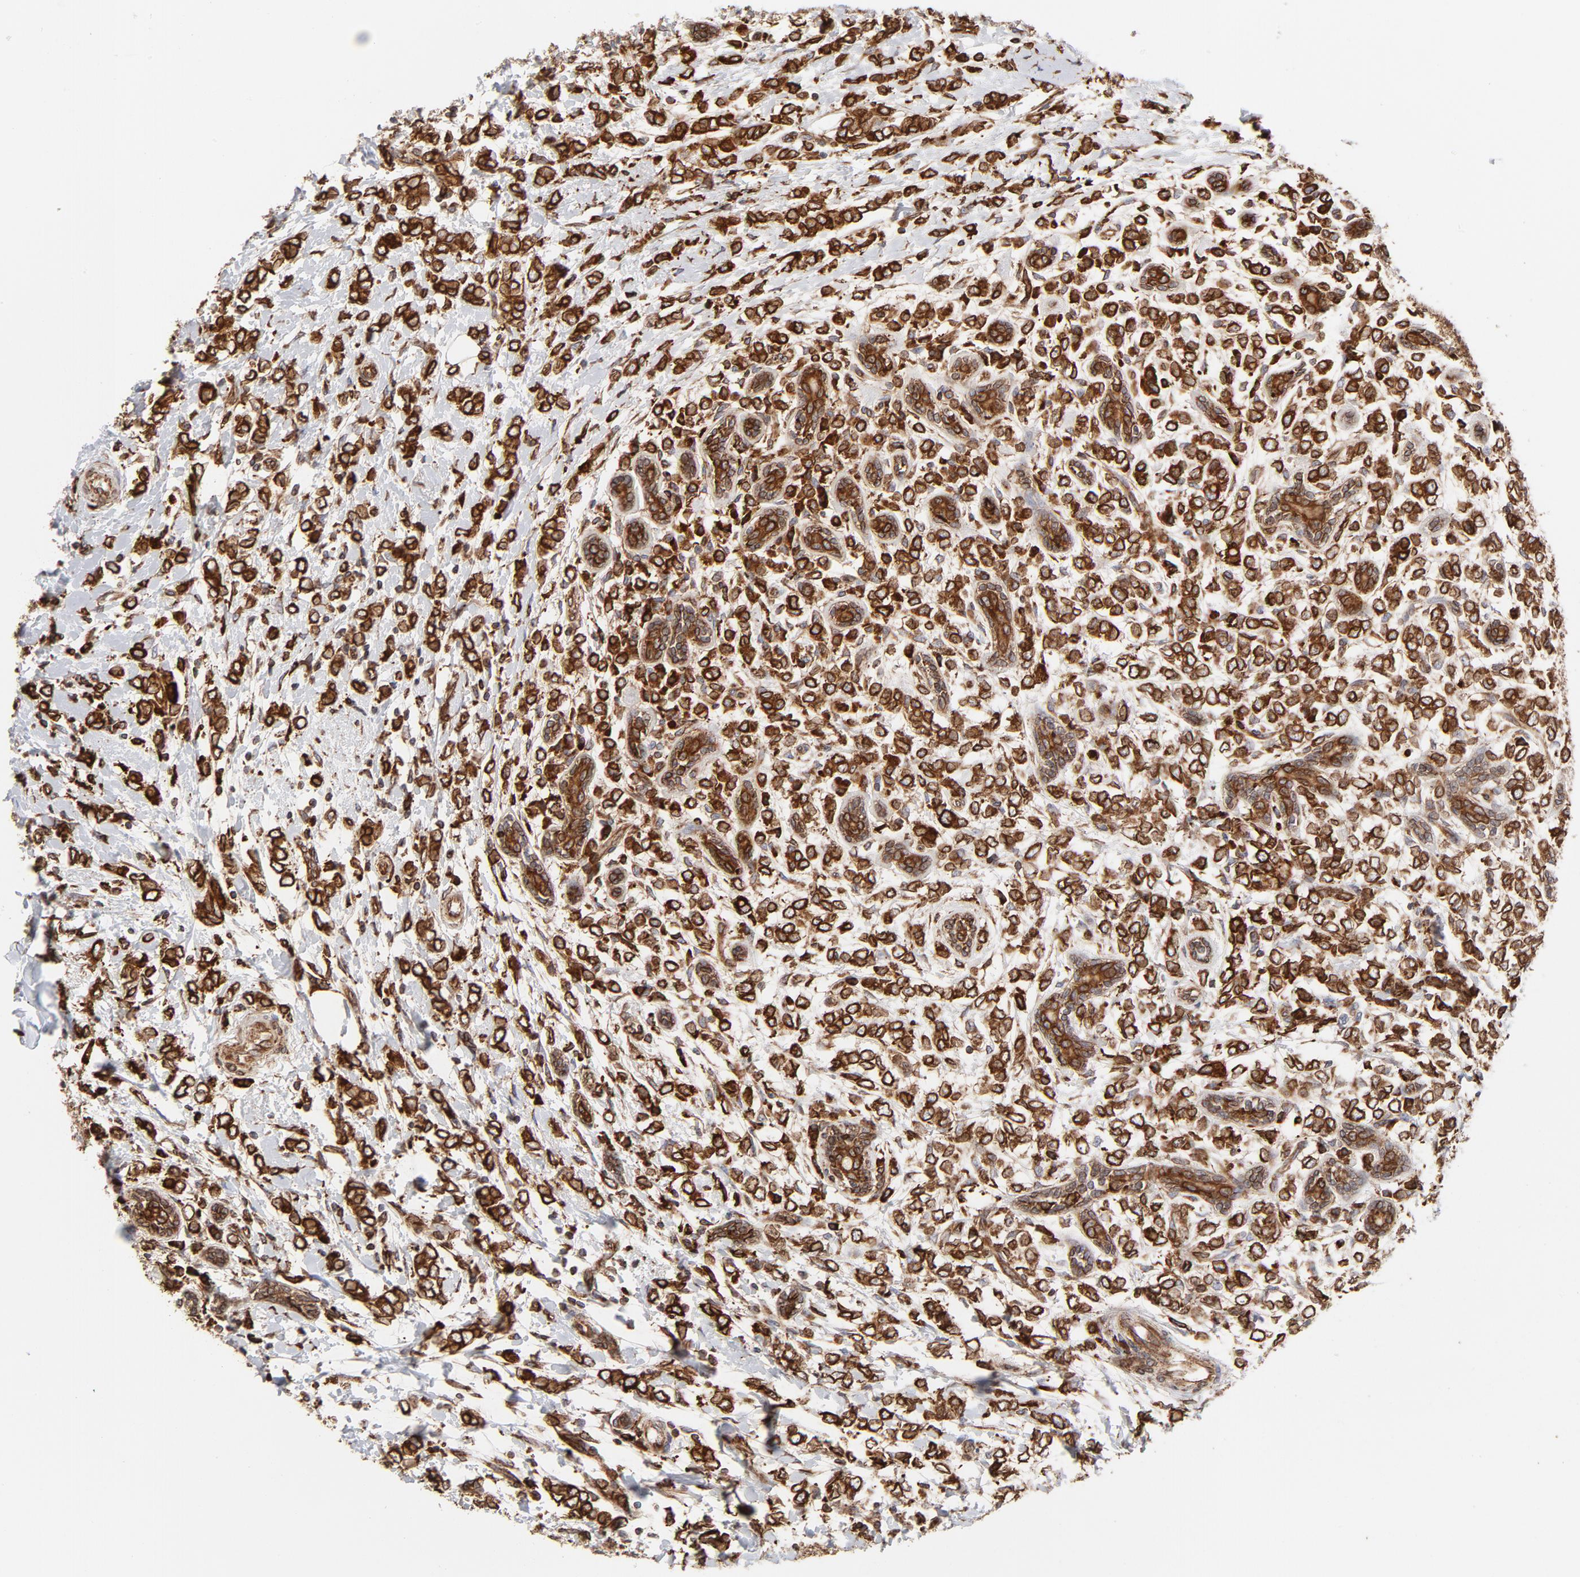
{"staining": {"intensity": "strong", "quantity": ">75%", "location": "cytoplasmic/membranous"}, "tissue": "breast cancer", "cell_type": "Tumor cells", "image_type": "cancer", "snomed": [{"axis": "morphology", "description": "Normal tissue, NOS"}, {"axis": "morphology", "description": "Lobular carcinoma"}, {"axis": "topography", "description": "Breast"}], "caption": "Strong cytoplasmic/membranous staining is present in approximately >75% of tumor cells in breast lobular carcinoma. (DAB (3,3'-diaminobenzidine) = brown stain, brightfield microscopy at high magnification).", "gene": "CANX", "patient": {"sex": "female", "age": 47}}